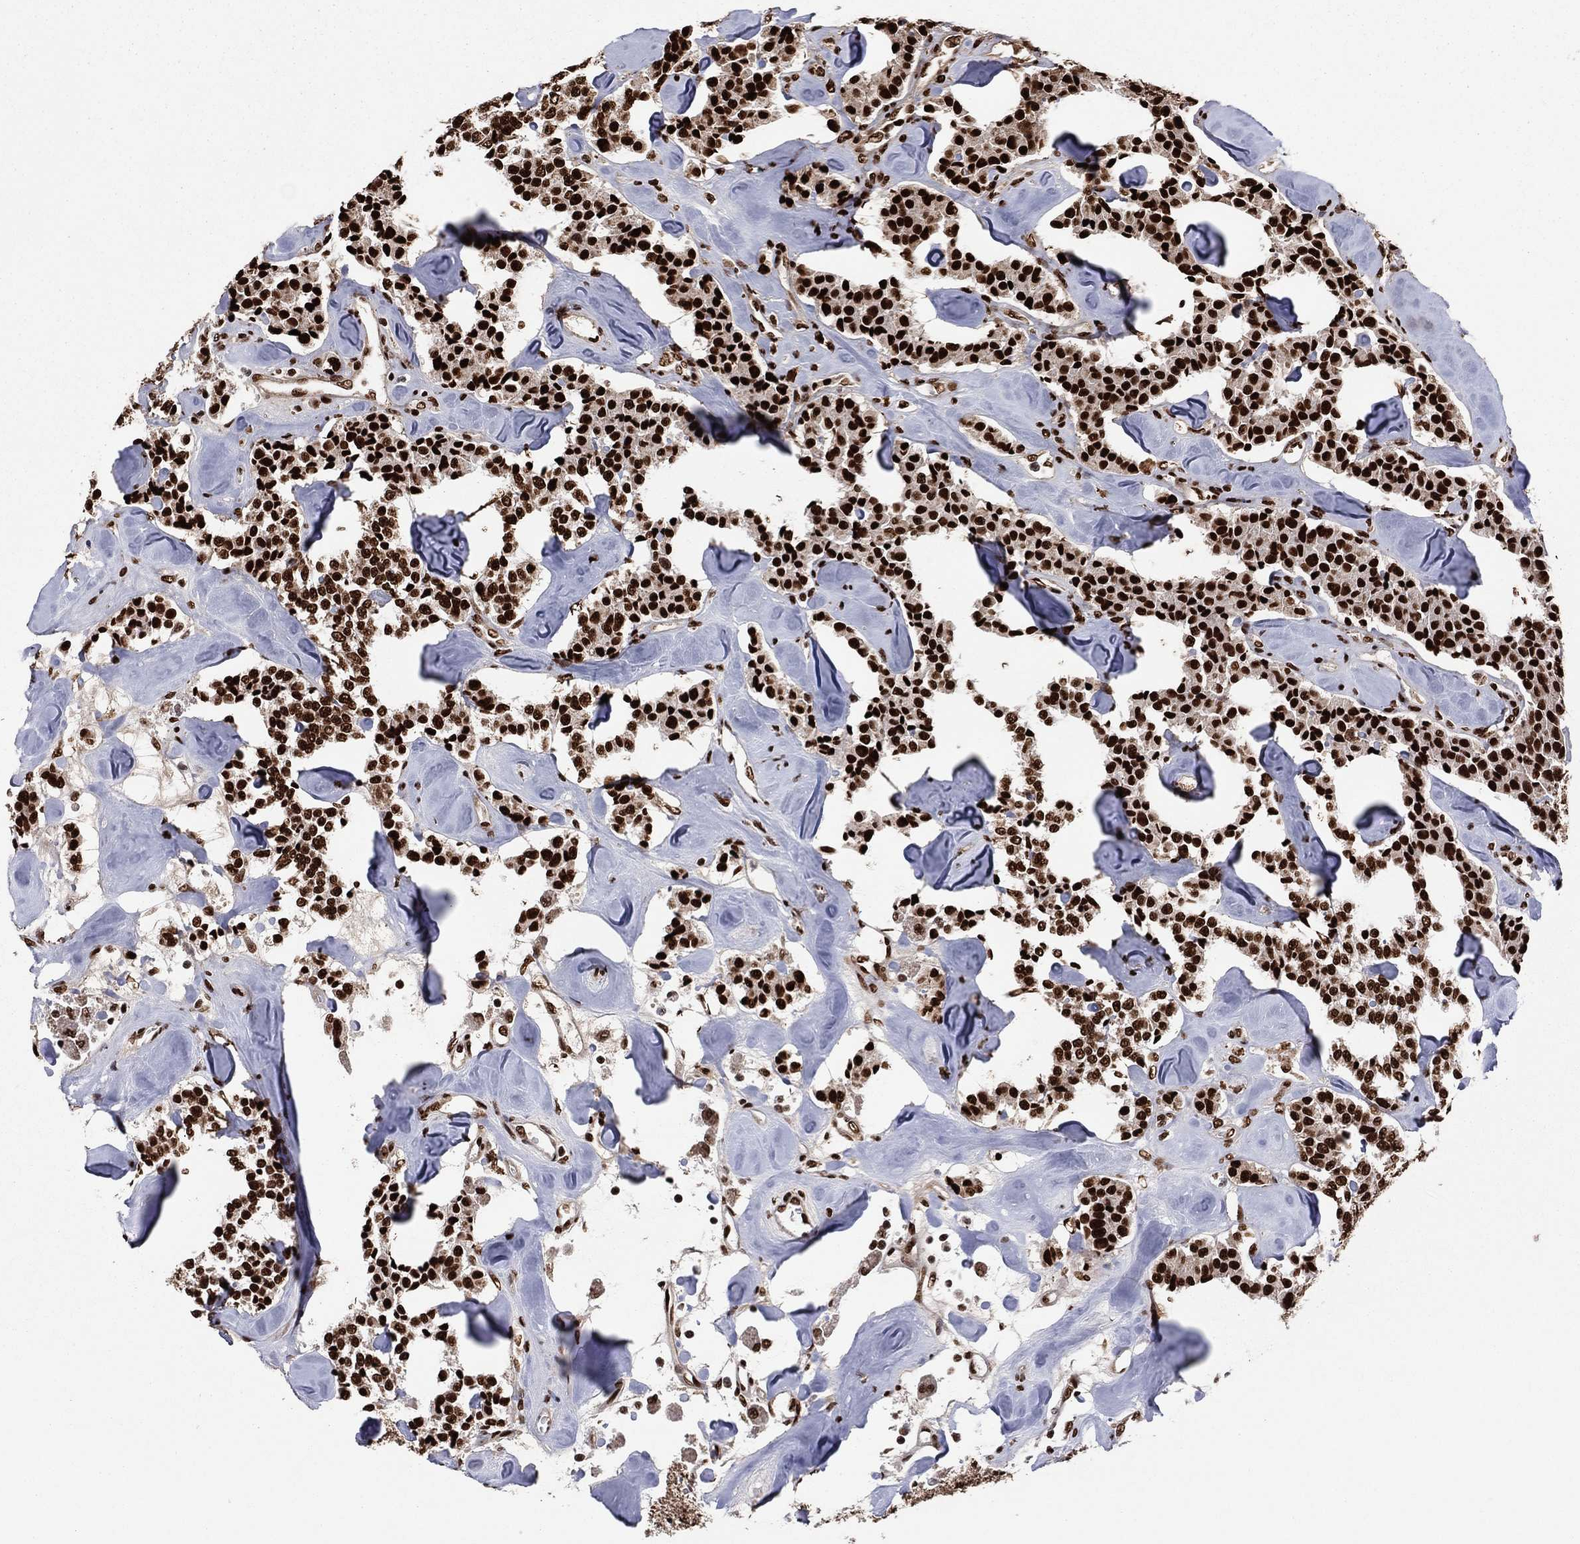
{"staining": {"intensity": "strong", "quantity": ">75%", "location": "nuclear"}, "tissue": "carcinoid", "cell_type": "Tumor cells", "image_type": "cancer", "snomed": [{"axis": "morphology", "description": "Carcinoid, malignant, NOS"}, {"axis": "topography", "description": "Pancreas"}], "caption": "Carcinoid was stained to show a protein in brown. There is high levels of strong nuclear expression in about >75% of tumor cells.", "gene": "TP53BP1", "patient": {"sex": "male", "age": 41}}